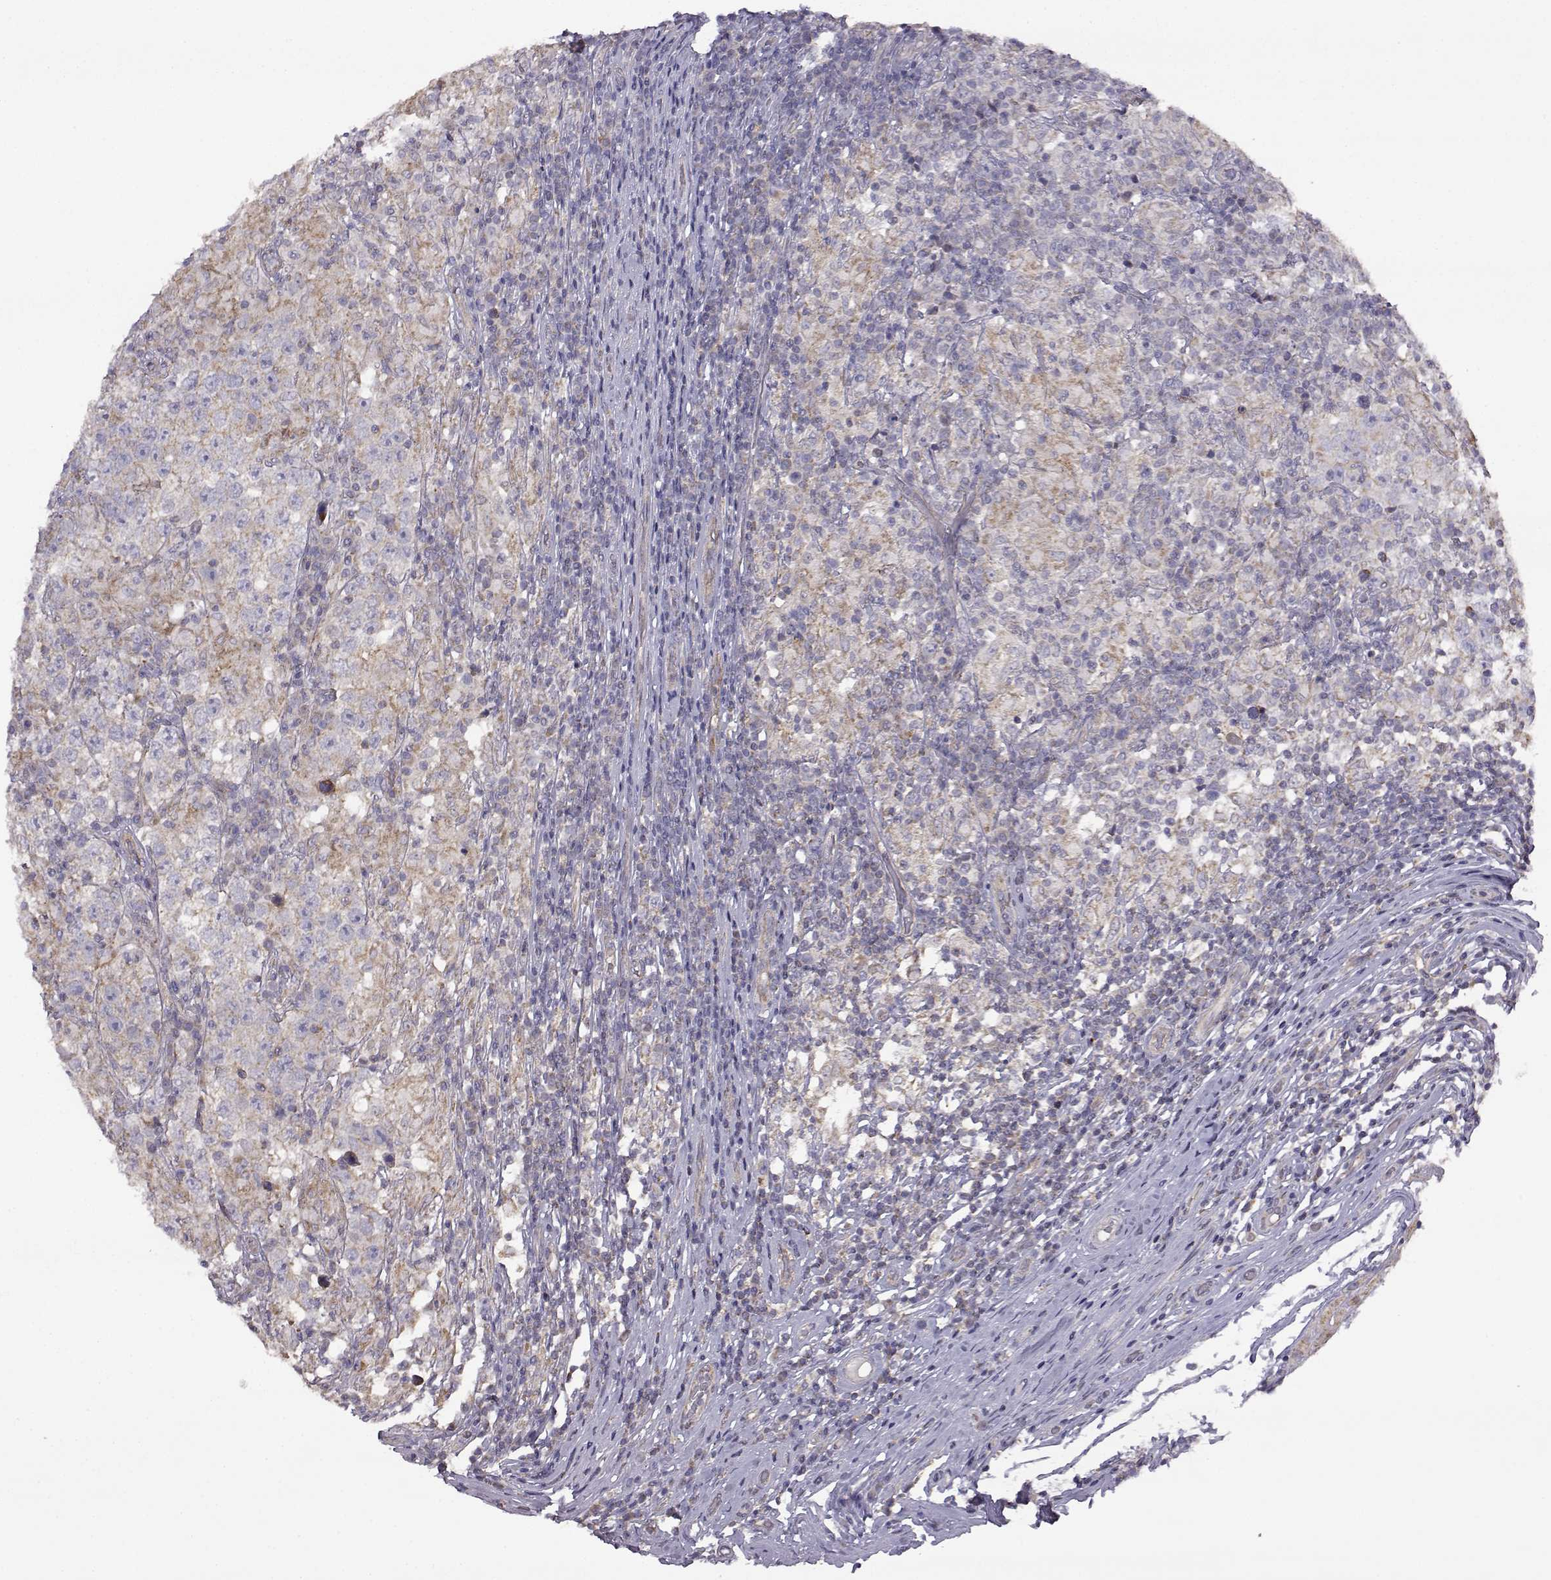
{"staining": {"intensity": "weak", "quantity": "<25%", "location": "cytoplasmic/membranous"}, "tissue": "testis cancer", "cell_type": "Tumor cells", "image_type": "cancer", "snomed": [{"axis": "morphology", "description": "Seminoma, NOS"}, {"axis": "morphology", "description": "Carcinoma, Embryonal, NOS"}, {"axis": "topography", "description": "Testis"}], "caption": "Immunohistochemistry micrograph of testis seminoma stained for a protein (brown), which shows no expression in tumor cells.", "gene": "DDC", "patient": {"sex": "male", "age": 41}}